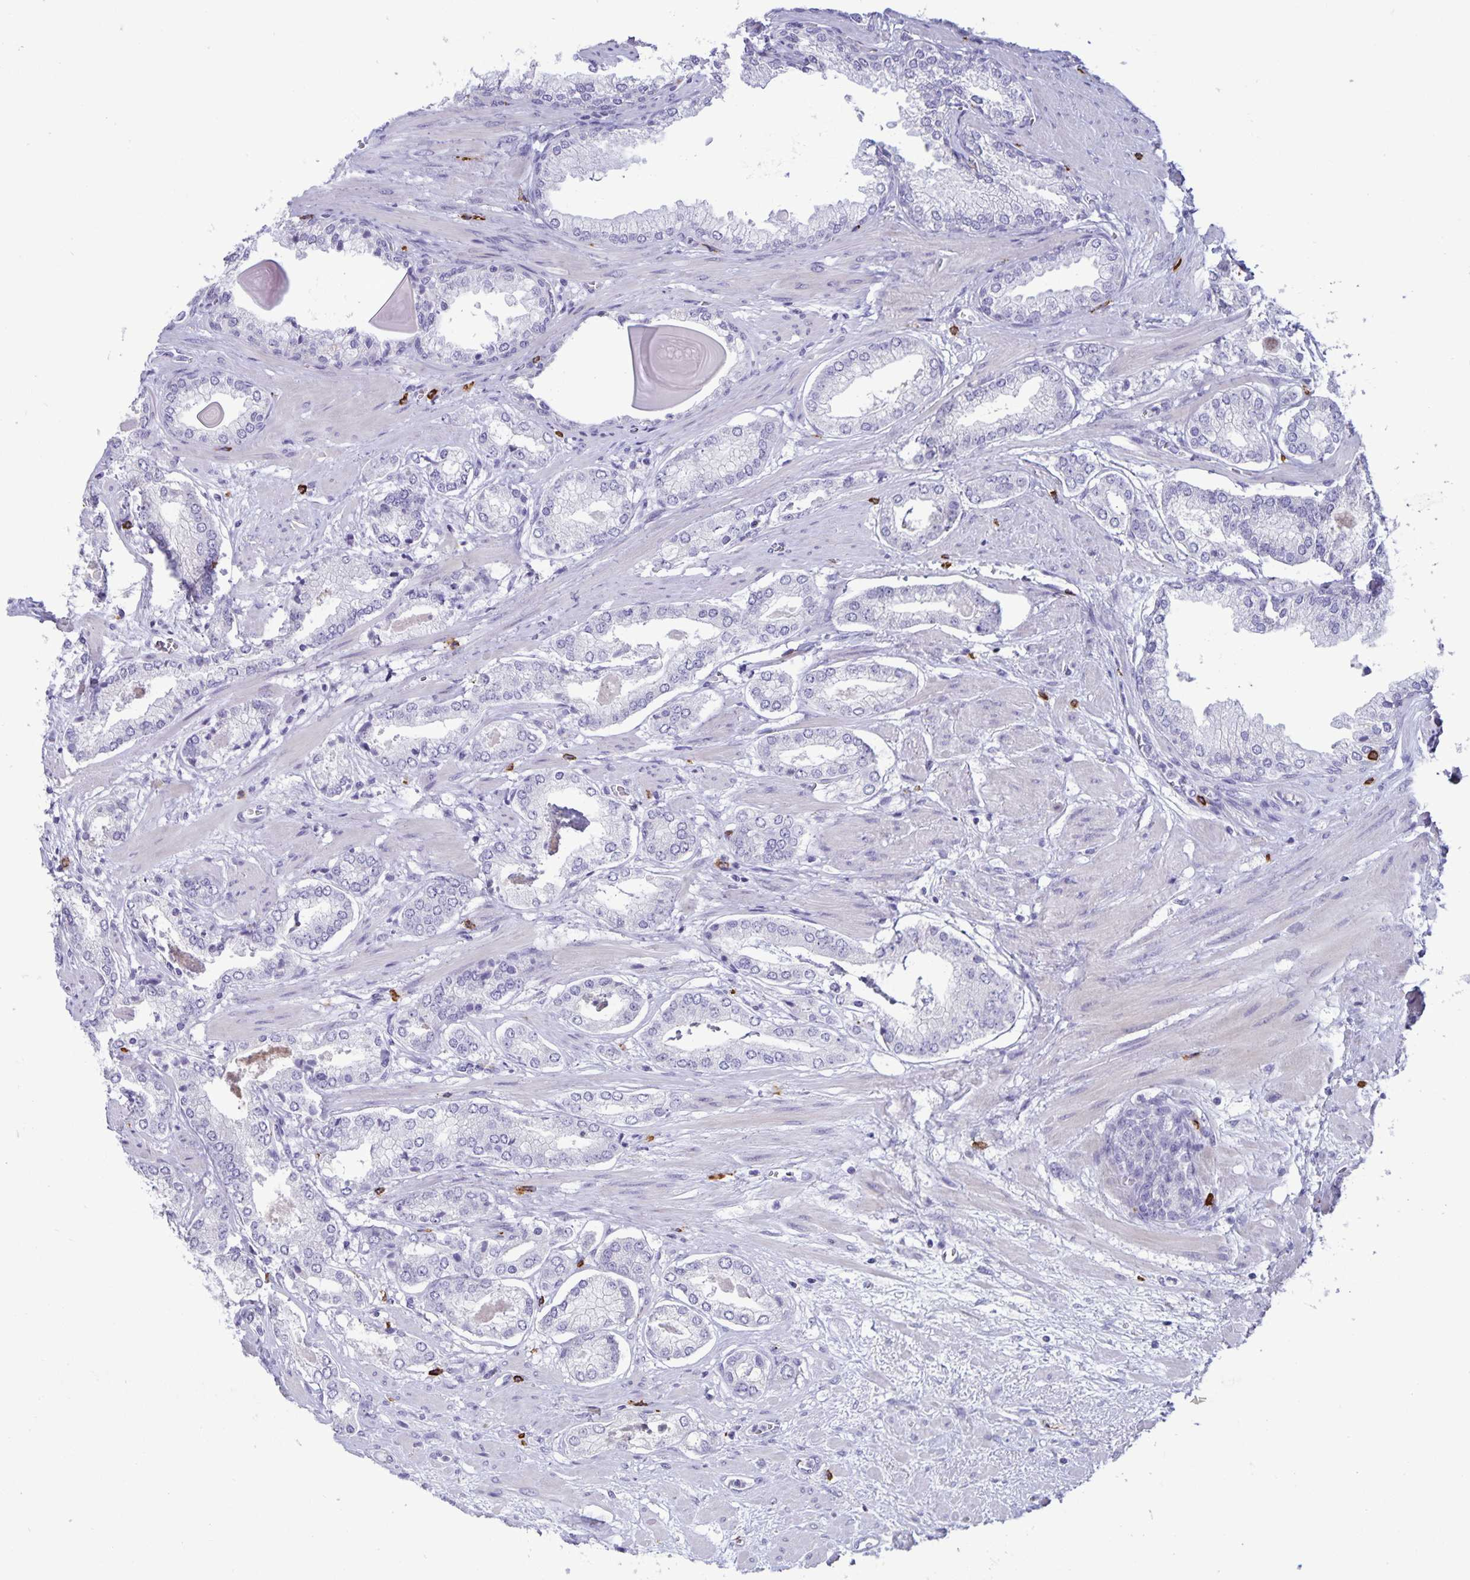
{"staining": {"intensity": "negative", "quantity": "none", "location": "none"}, "tissue": "prostate cancer", "cell_type": "Tumor cells", "image_type": "cancer", "snomed": [{"axis": "morphology", "description": "Adenocarcinoma, Low grade"}, {"axis": "topography", "description": "Prostate"}], "caption": "DAB immunohistochemical staining of human adenocarcinoma (low-grade) (prostate) reveals no significant expression in tumor cells. (IHC, brightfield microscopy, high magnification).", "gene": "IBTK", "patient": {"sex": "male", "age": 64}}